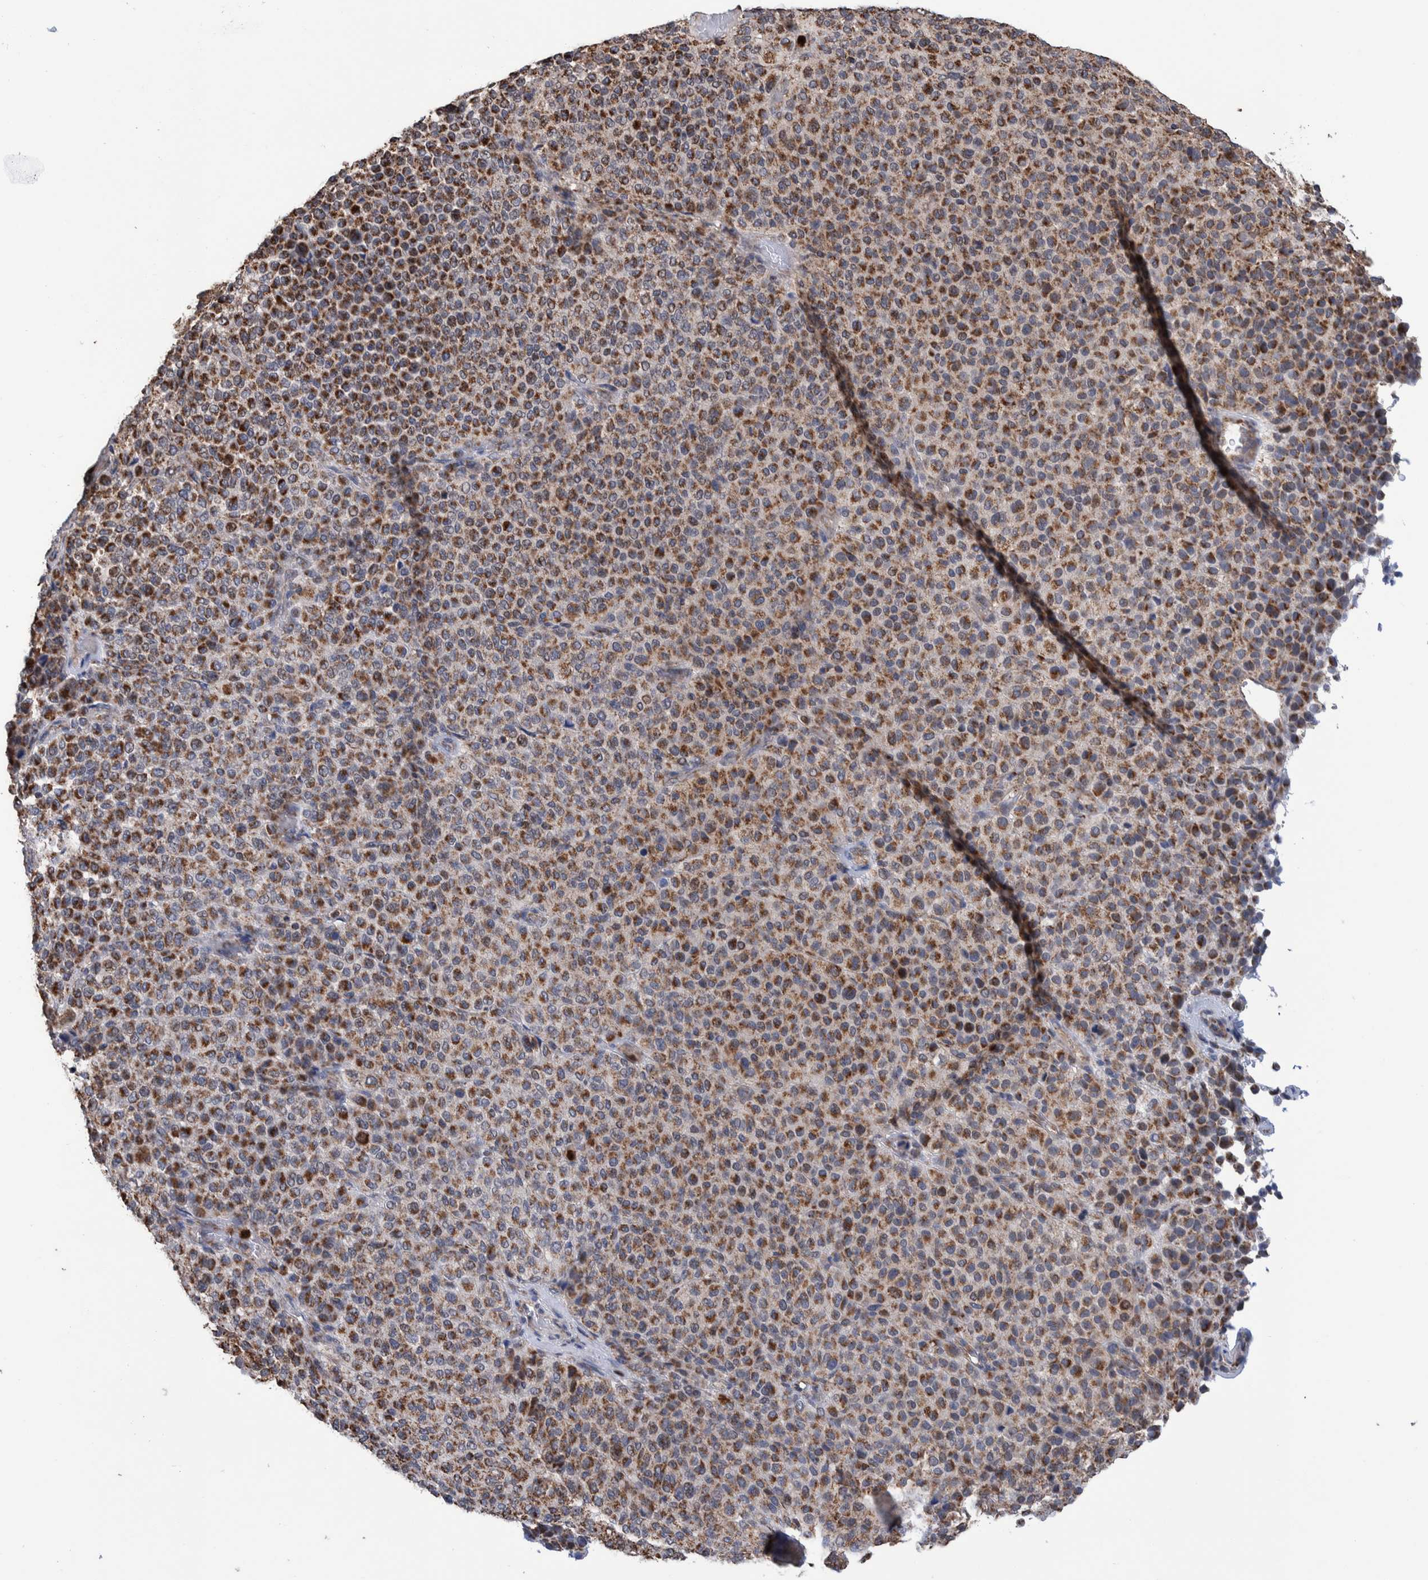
{"staining": {"intensity": "moderate", "quantity": ">75%", "location": "cytoplasmic/membranous"}, "tissue": "melanoma", "cell_type": "Tumor cells", "image_type": "cancer", "snomed": [{"axis": "morphology", "description": "Malignant melanoma, Metastatic site"}, {"axis": "topography", "description": "Pancreas"}], "caption": "A micrograph of melanoma stained for a protein shows moderate cytoplasmic/membranous brown staining in tumor cells. Using DAB (brown) and hematoxylin (blue) stains, captured at high magnification using brightfield microscopy.", "gene": "DECR1", "patient": {"sex": "female", "age": 30}}